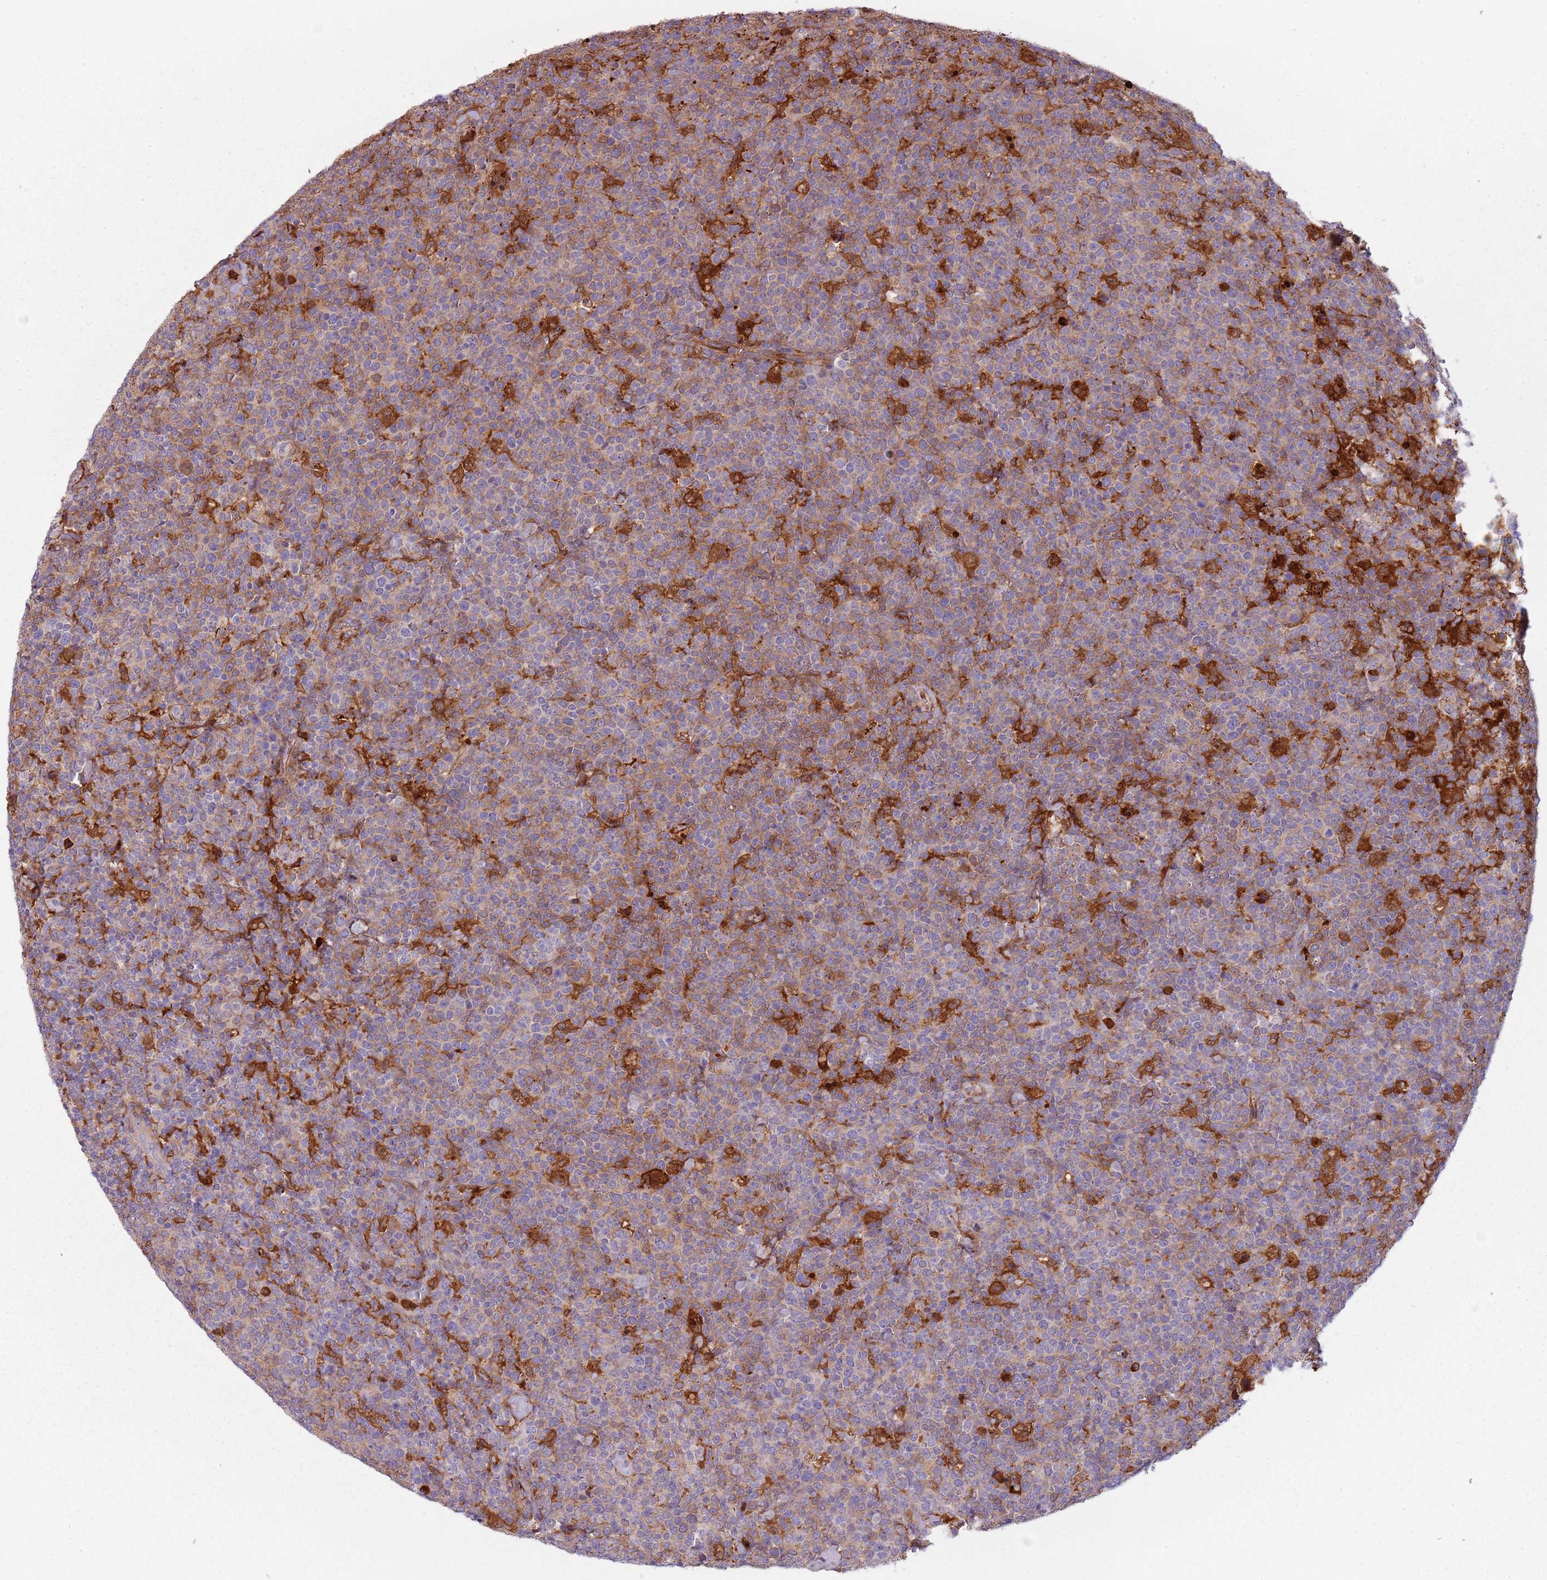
{"staining": {"intensity": "strong", "quantity": "25%-75%", "location": "cytoplasmic/membranous"}, "tissue": "lymphoma", "cell_type": "Tumor cells", "image_type": "cancer", "snomed": [{"axis": "morphology", "description": "Malignant lymphoma, non-Hodgkin's type, High grade"}, {"axis": "topography", "description": "Lymph node"}], "caption": "Approximately 25%-75% of tumor cells in human lymphoma display strong cytoplasmic/membranous protein positivity as visualized by brown immunohistochemical staining.", "gene": "NADK", "patient": {"sex": "male", "age": 61}}